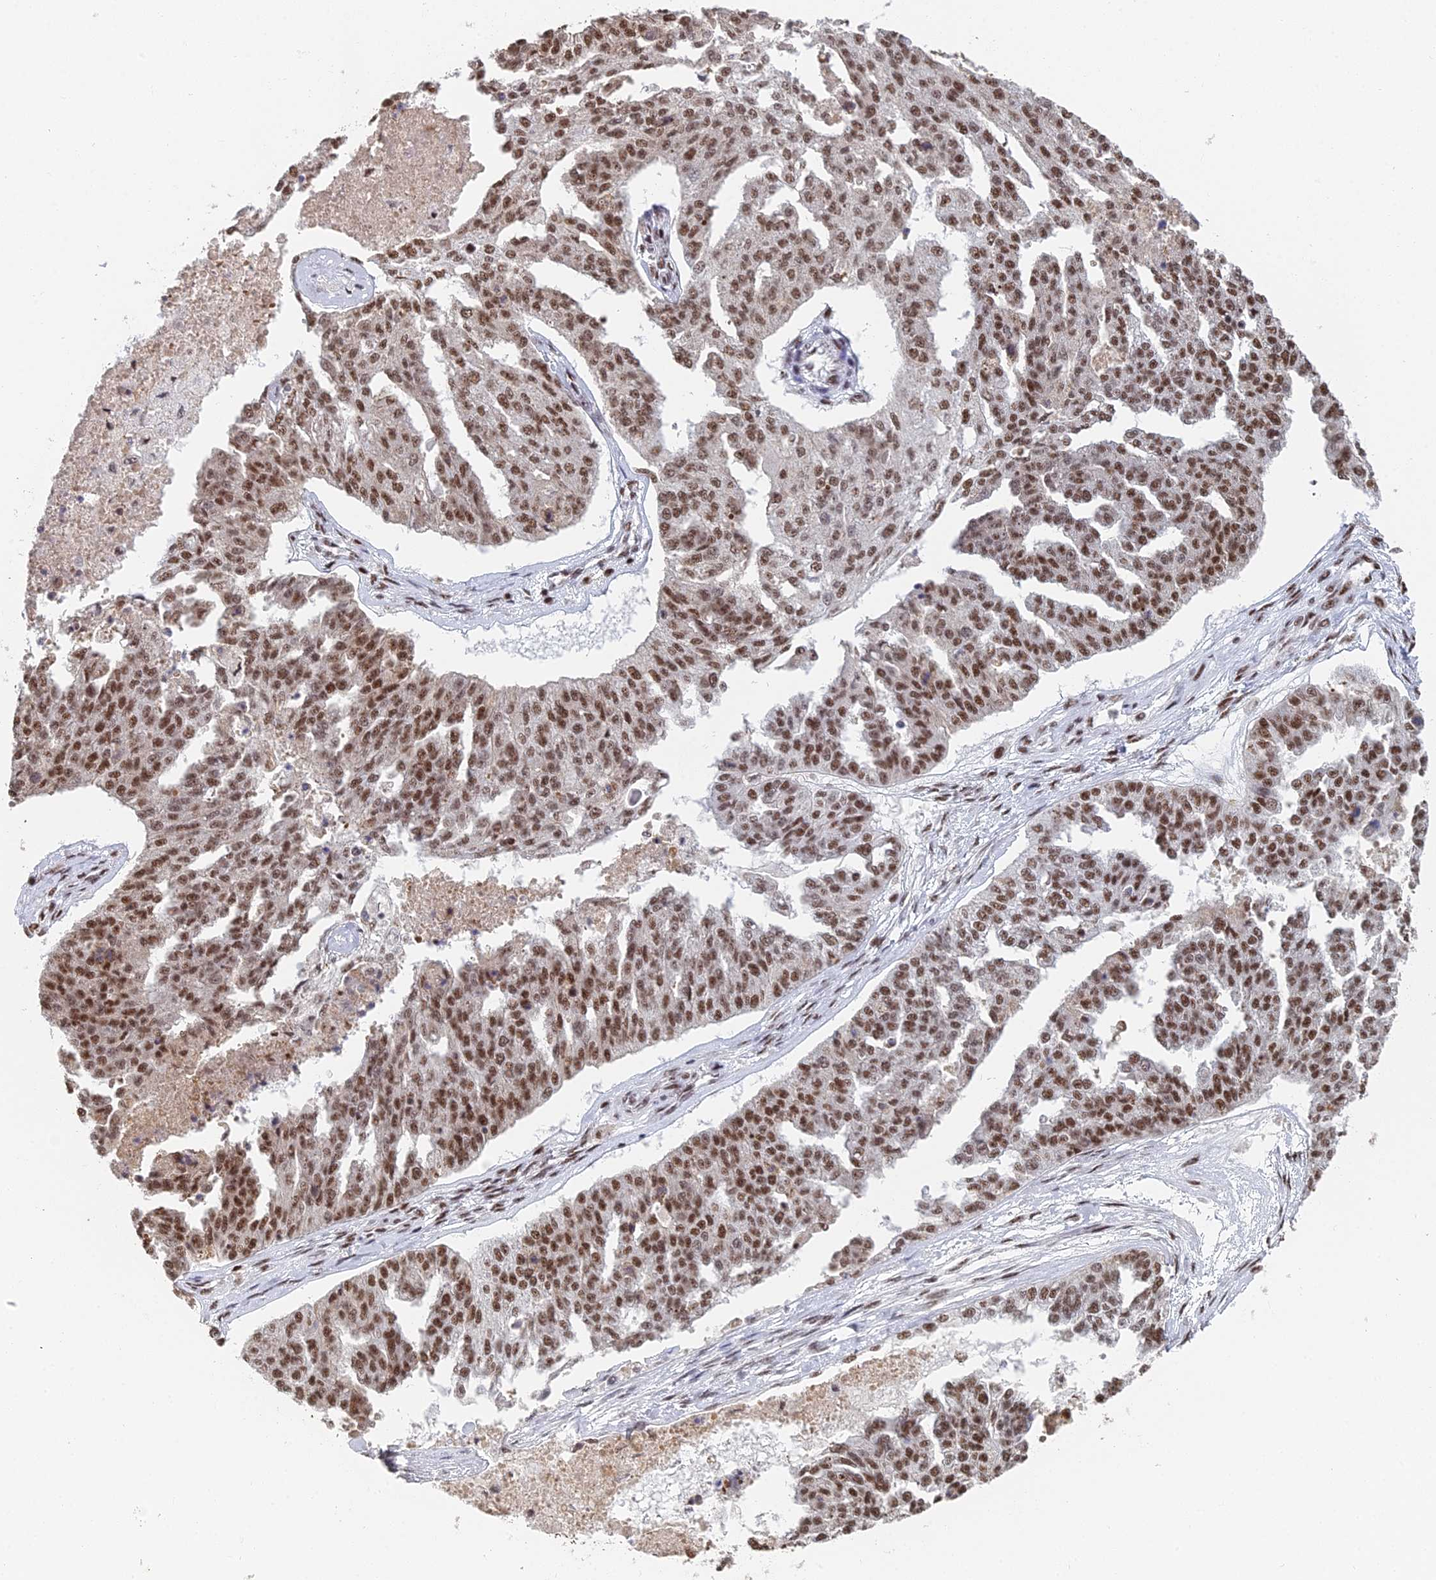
{"staining": {"intensity": "strong", "quantity": "25%-75%", "location": "nuclear"}, "tissue": "ovarian cancer", "cell_type": "Tumor cells", "image_type": "cancer", "snomed": [{"axis": "morphology", "description": "Cystadenocarcinoma, serous, NOS"}, {"axis": "topography", "description": "Ovary"}], "caption": "Immunohistochemical staining of human ovarian cancer (serous cystadenocarcinoma) displays high levels of strong nuclear protein staining in about 25%-75% of tumor cells. The protein of interest is shown in brown color, while the nuclei are stained blue.", "gene": "SF3B3", "patient": {"sex": "female", "age": 58}}